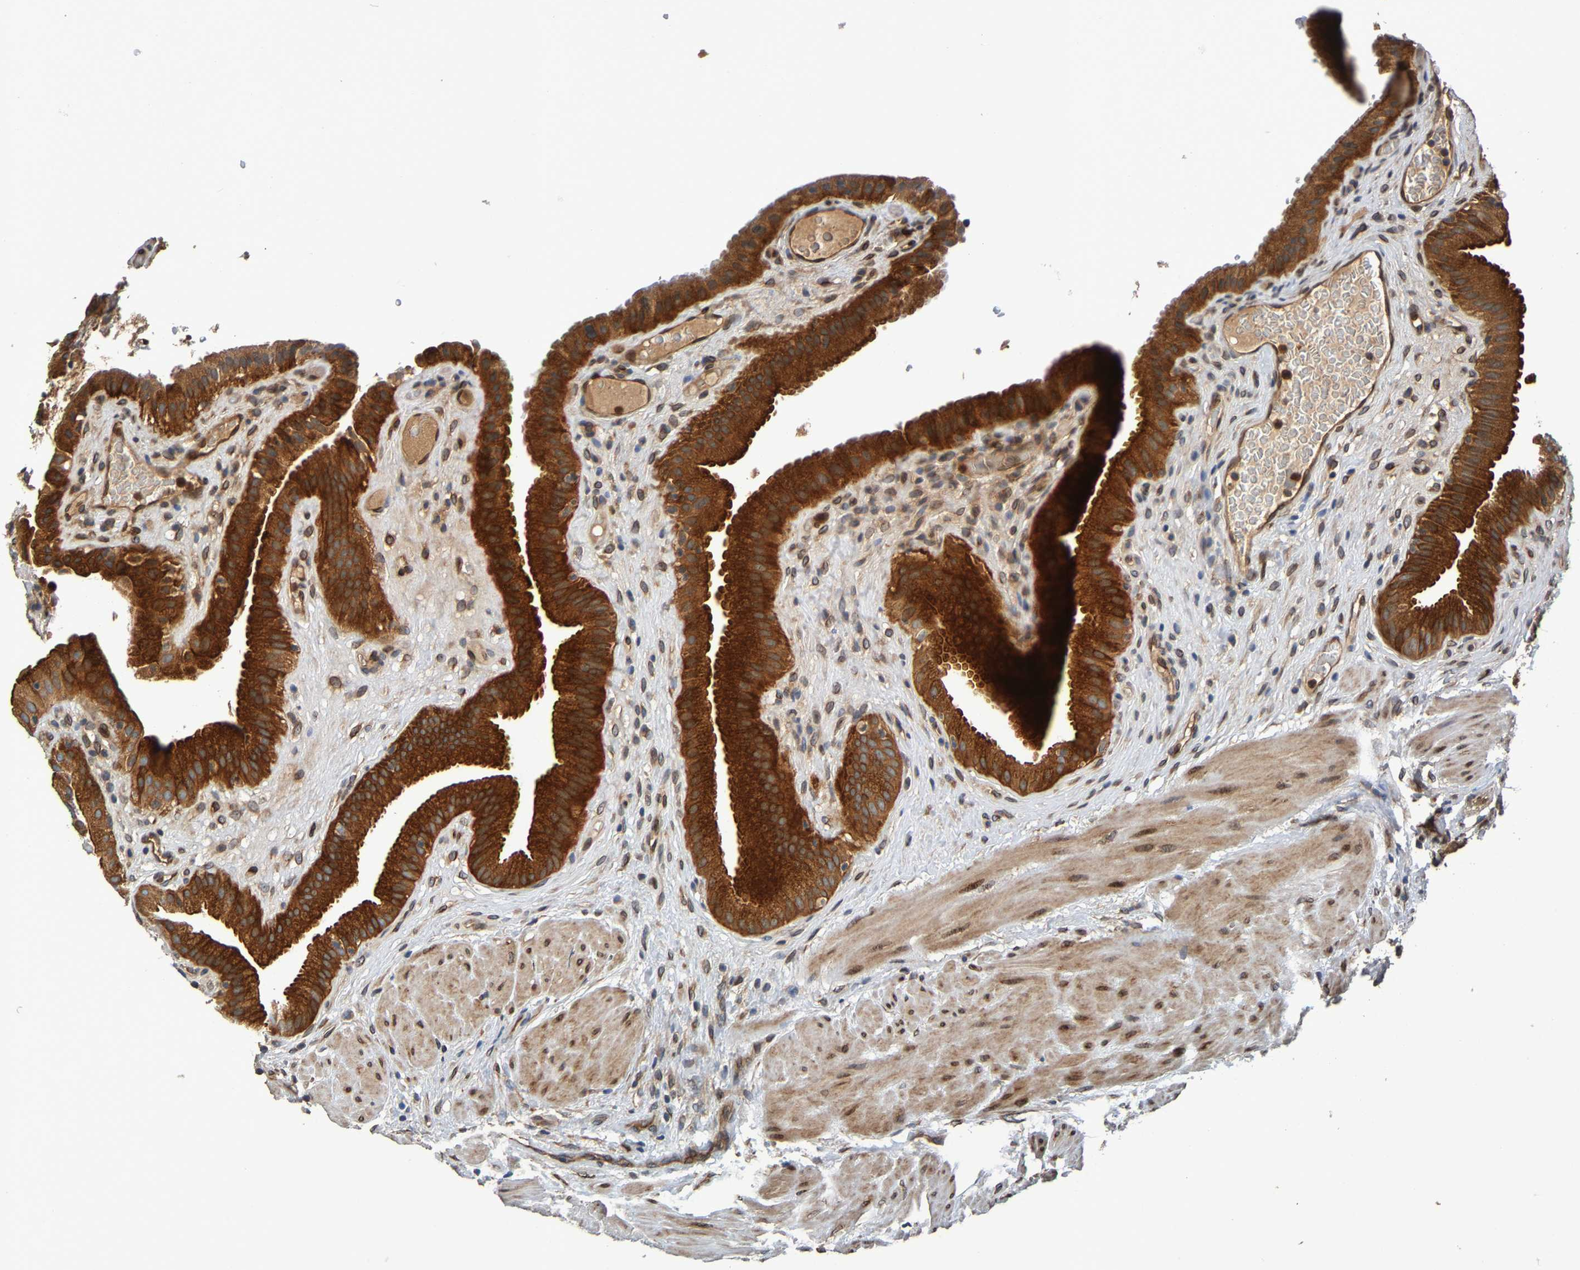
{"staining": {"intensity": "strong", "quantity": ">75%", "location": "cytoplasmic/membranous"}, "tissue": "gallbladder", "cell_type": "Glandular cells", "image_type": "normal", "snomed": [{"axis": "morphology", "description": "Normal tissue, NOS"}, {"axis": "topography", "description": "Gallbladder"}], "caption": "Protein expression analysis of normal gallbladder reveals strong cytoplasmic/membranous expression in approximately >75% of glandular cells.", "gene": "MACC1", "patient": {"sex": "male", "age": 49}}